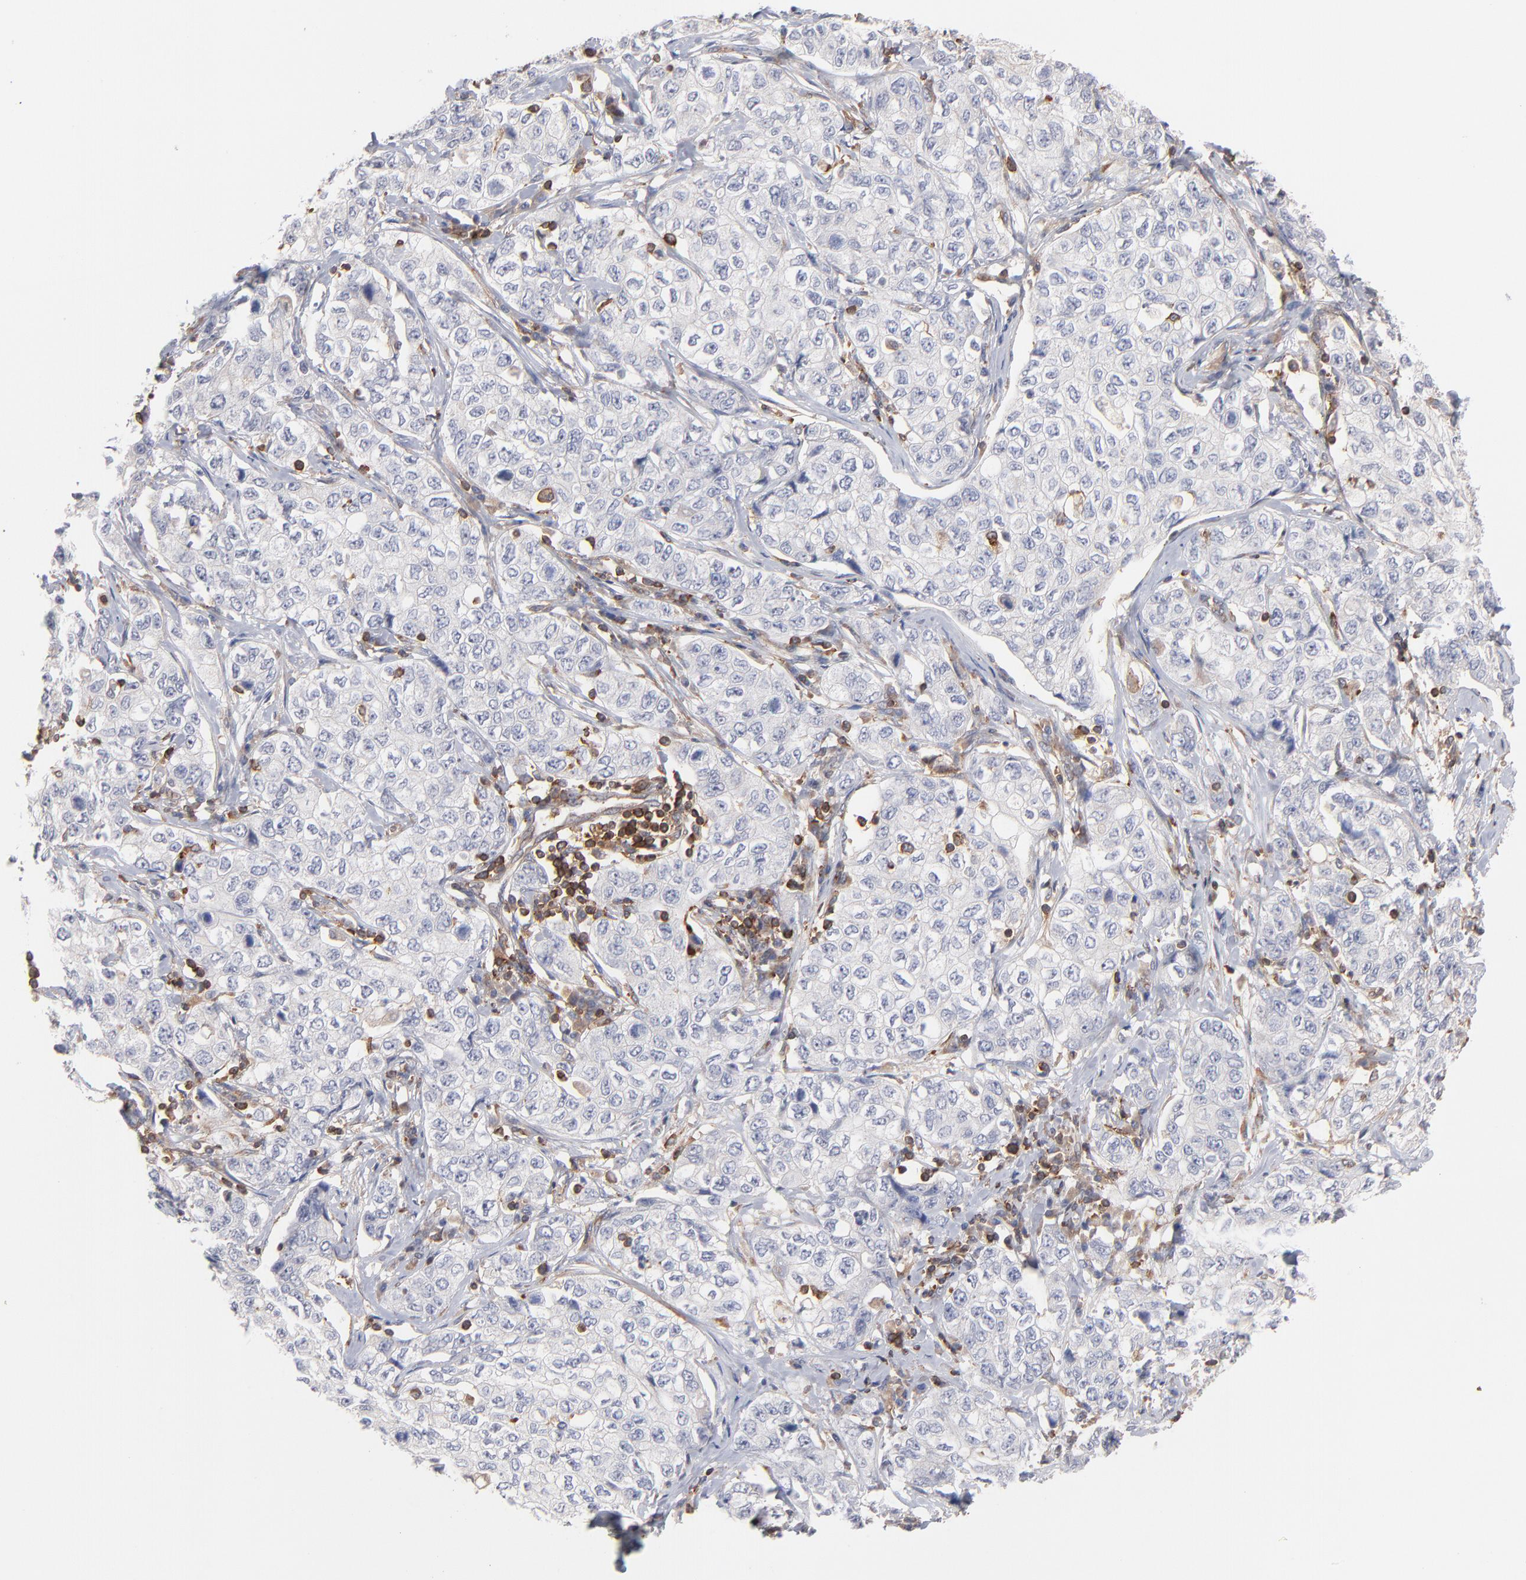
{"staining": {"intensity": "negative", "quantity": "none", "location": "none"}, "tissue": "stomach cancer", "cell_type": "Tumor cells", "image_type": "cancer", "snomed": [{"axis": "morphology", "description": "Adenocarcinoma, NOS"}, {"axis": "topography", "description": "Stomach"}], "caption": "Immunohistochemical staining of human stomach cancer (adenocarcinoma) displays no significant expression in tumor cells.", "gene": "WIPF1", "patient": {"sex": "male", "age": 48}}